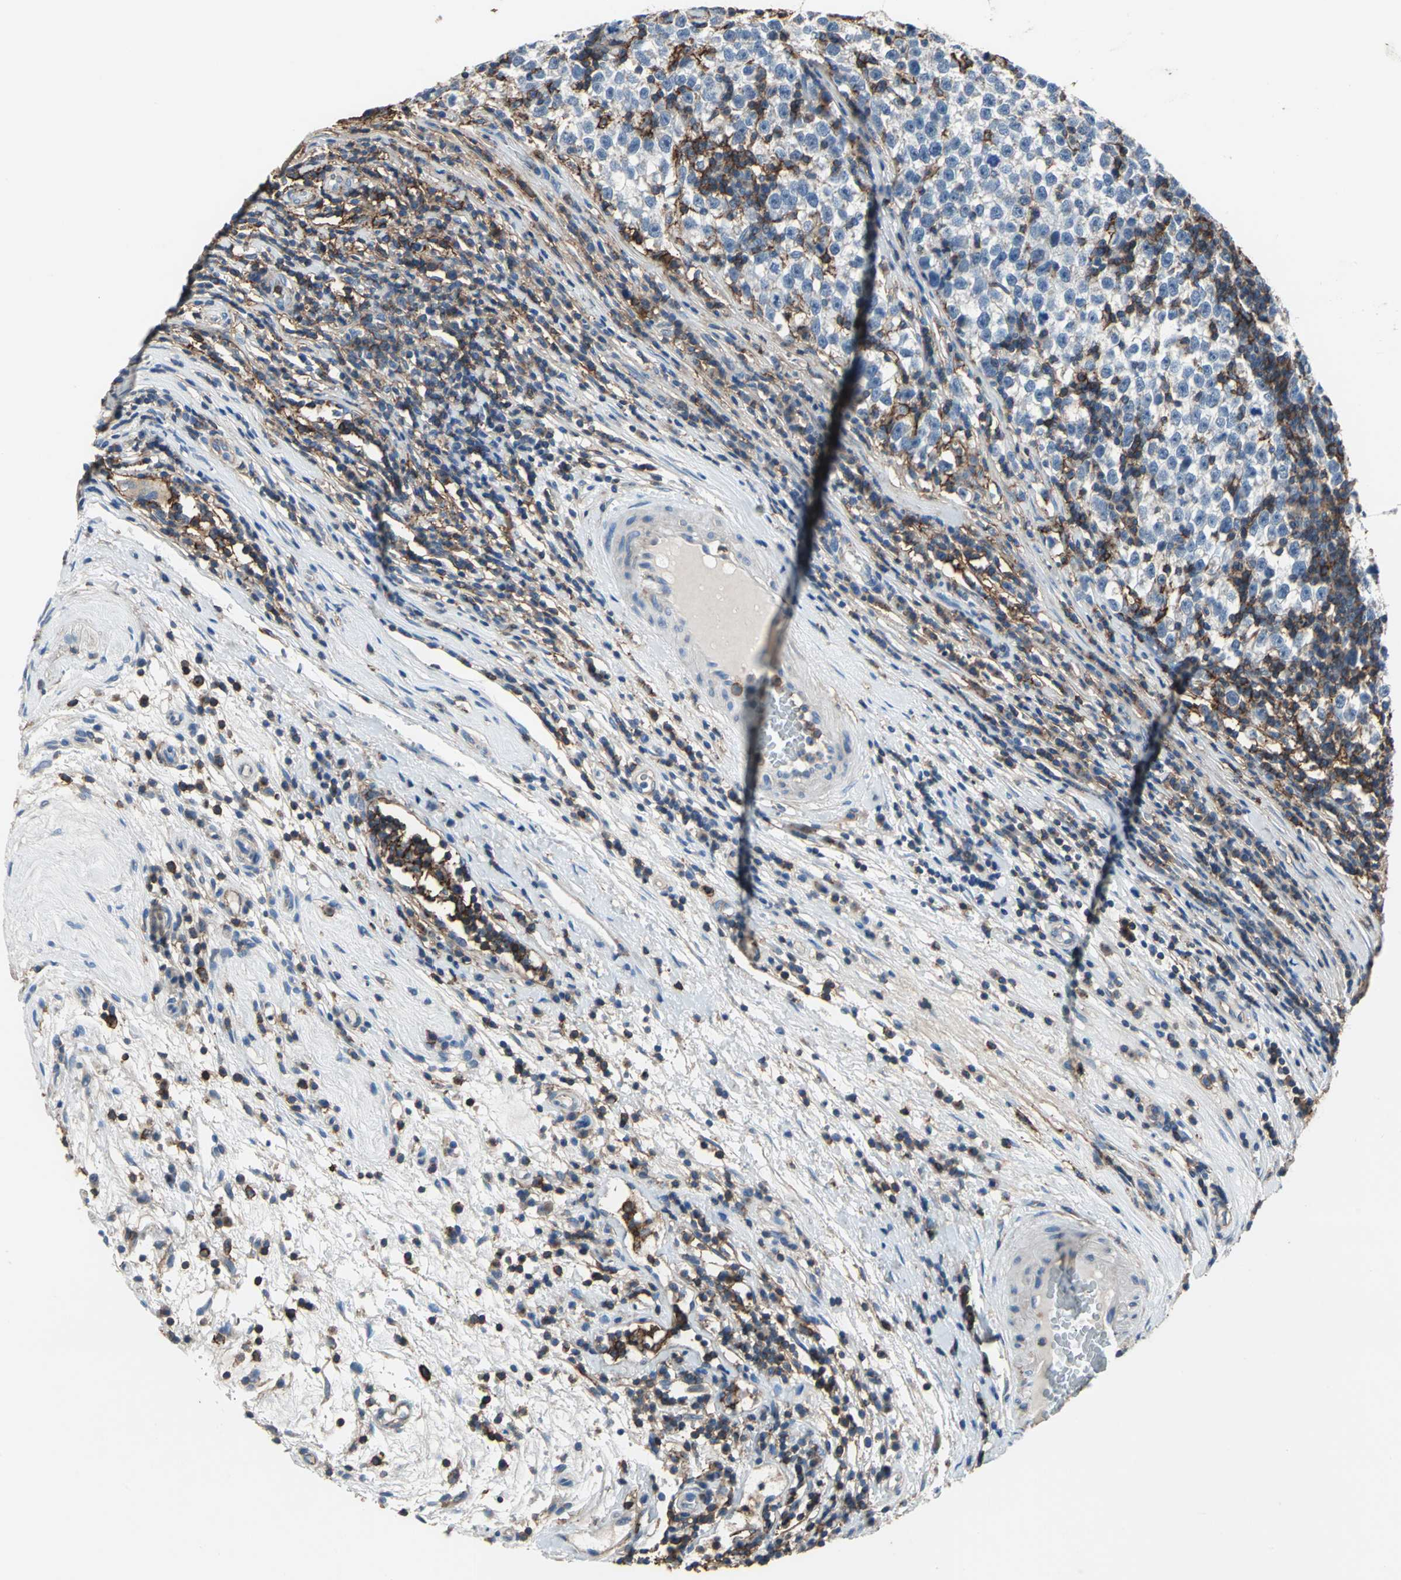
{"staining": {"intensity": "negative", "quantity": "none", "location": "none"}, "tissue": "testis cancer", "cell_type": "Tumor cells", "image_type": "cancer", "snomed": [{"axis": "morphology", "description": "Seminoma, NOS"}, {"axis": "topography", "description": "Testis"}], "caption": "Tumor cells show no significant staining in testis cancer.", "gene": "CD44", "patient": {"sex": "male", "age": 43}}